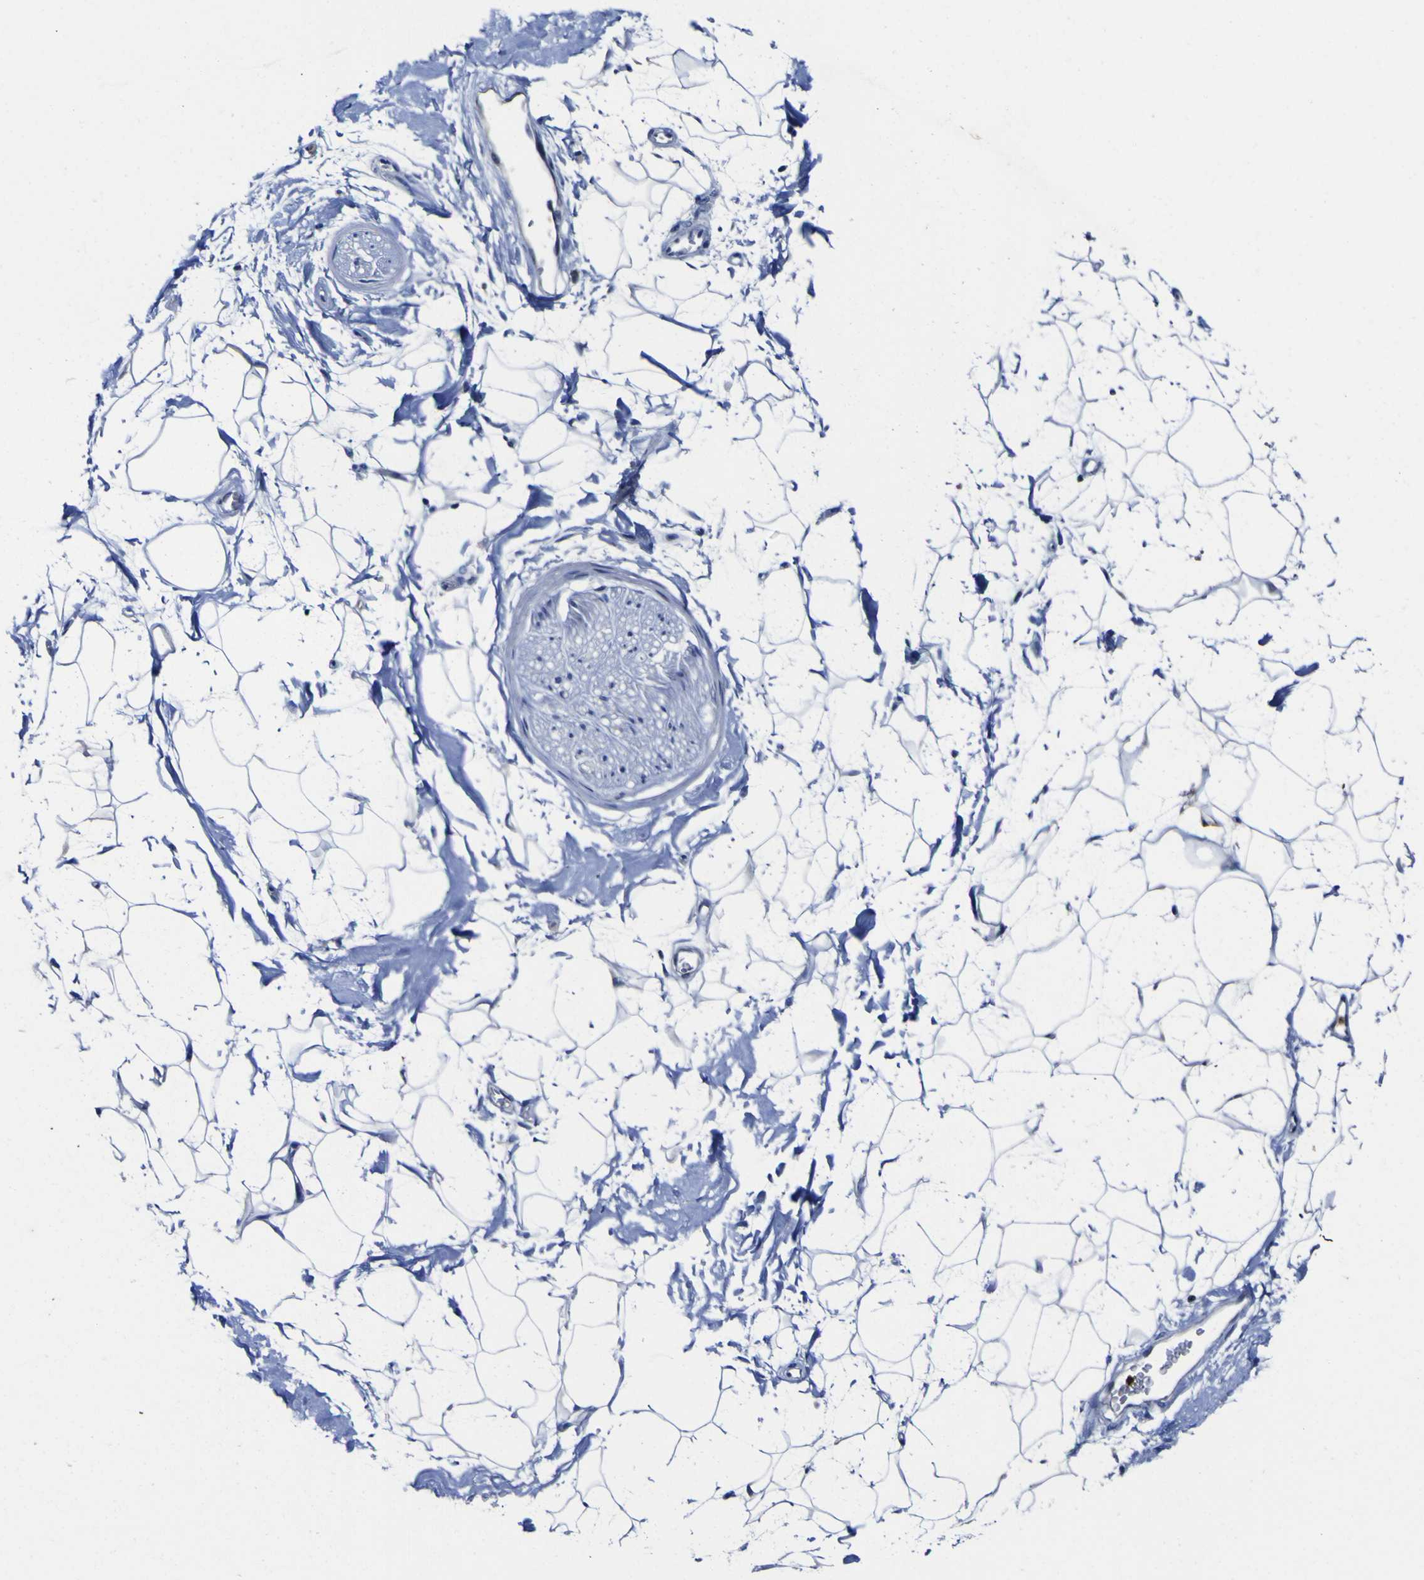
{"staining": {"intensity": "negative", "quantity": "none", "location": "none"}, "tissue": "adipose tissue", "cell_type": "Adipocytes", "image_type": "normal", "snomed": [{"axis": "morphology", "description": "Normal tissue, NOS"}, {"axis": "topography", "description": "Soft tissue"}], "caption": "IHC of unremarkable adipose tissue demonstrates no expression in adipocytes. (Stains: DAB IHC with hematoxylin counter stain, Microscopy: brightfield microscopy at high magnification).", "gene": "CASP6", "patient": {"sex": "male", "age": 72}}